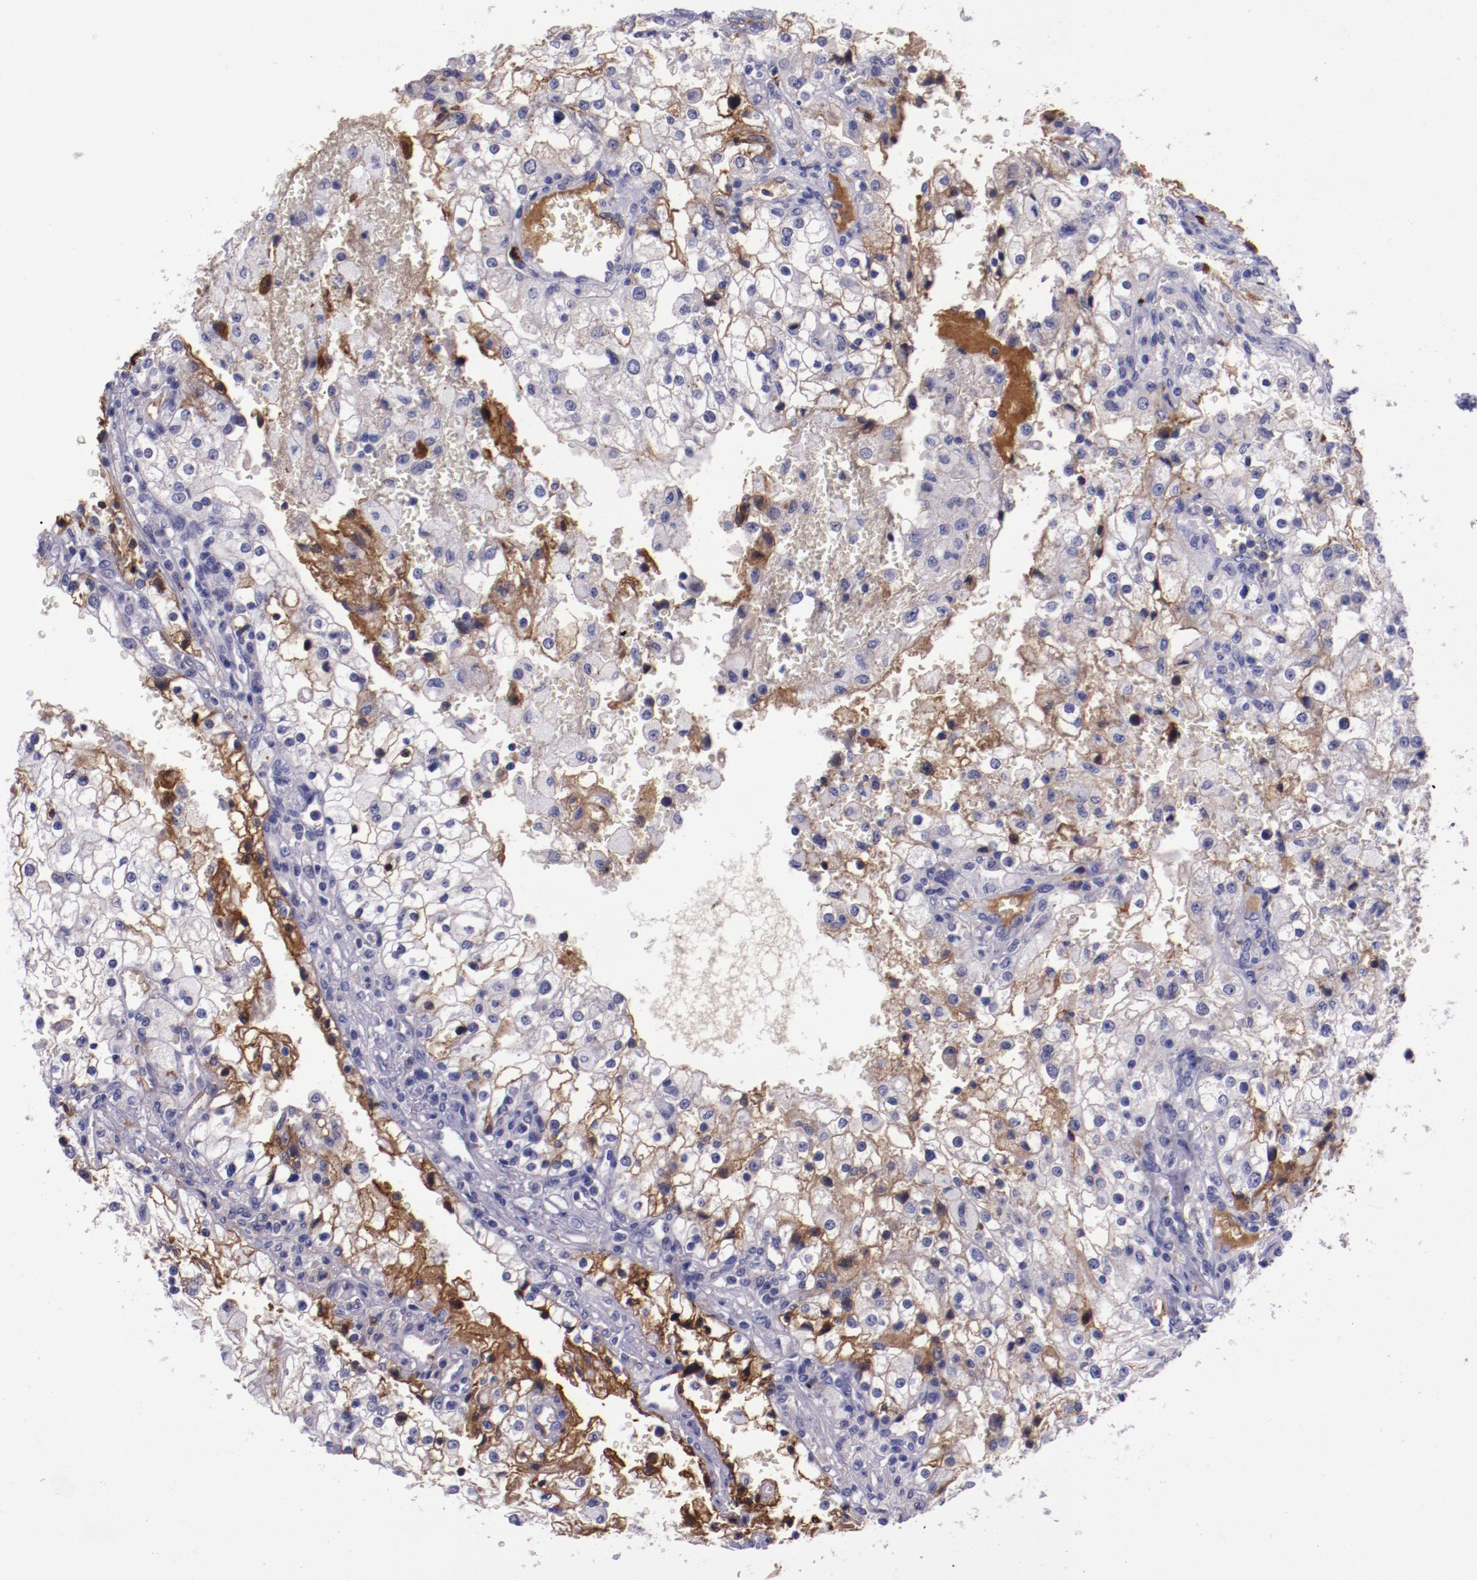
{"staining": {"intensity": "moderate", "quantity": "<25%", "location": "cytoplasmic/membranous"}, "tissue": "renal cancer", "cell_type": "Tumor cells", "image_type": "cancer", "snomed": [{"axis": "morphology", "description": "Adenocarcinoma, NOS"}, {"axis": "topography", "description": "Kidney"}], "caption": "Immunohistochemistry (IHC) micrograph of renal adenocarcinoma stained for a protein (brown), which reveals low levels of moderate cytoplasmic/membranous expression in approximately <25% of tumor cells.", "gene": "APOH", "patient": {"sex": "female", "age": 74}}